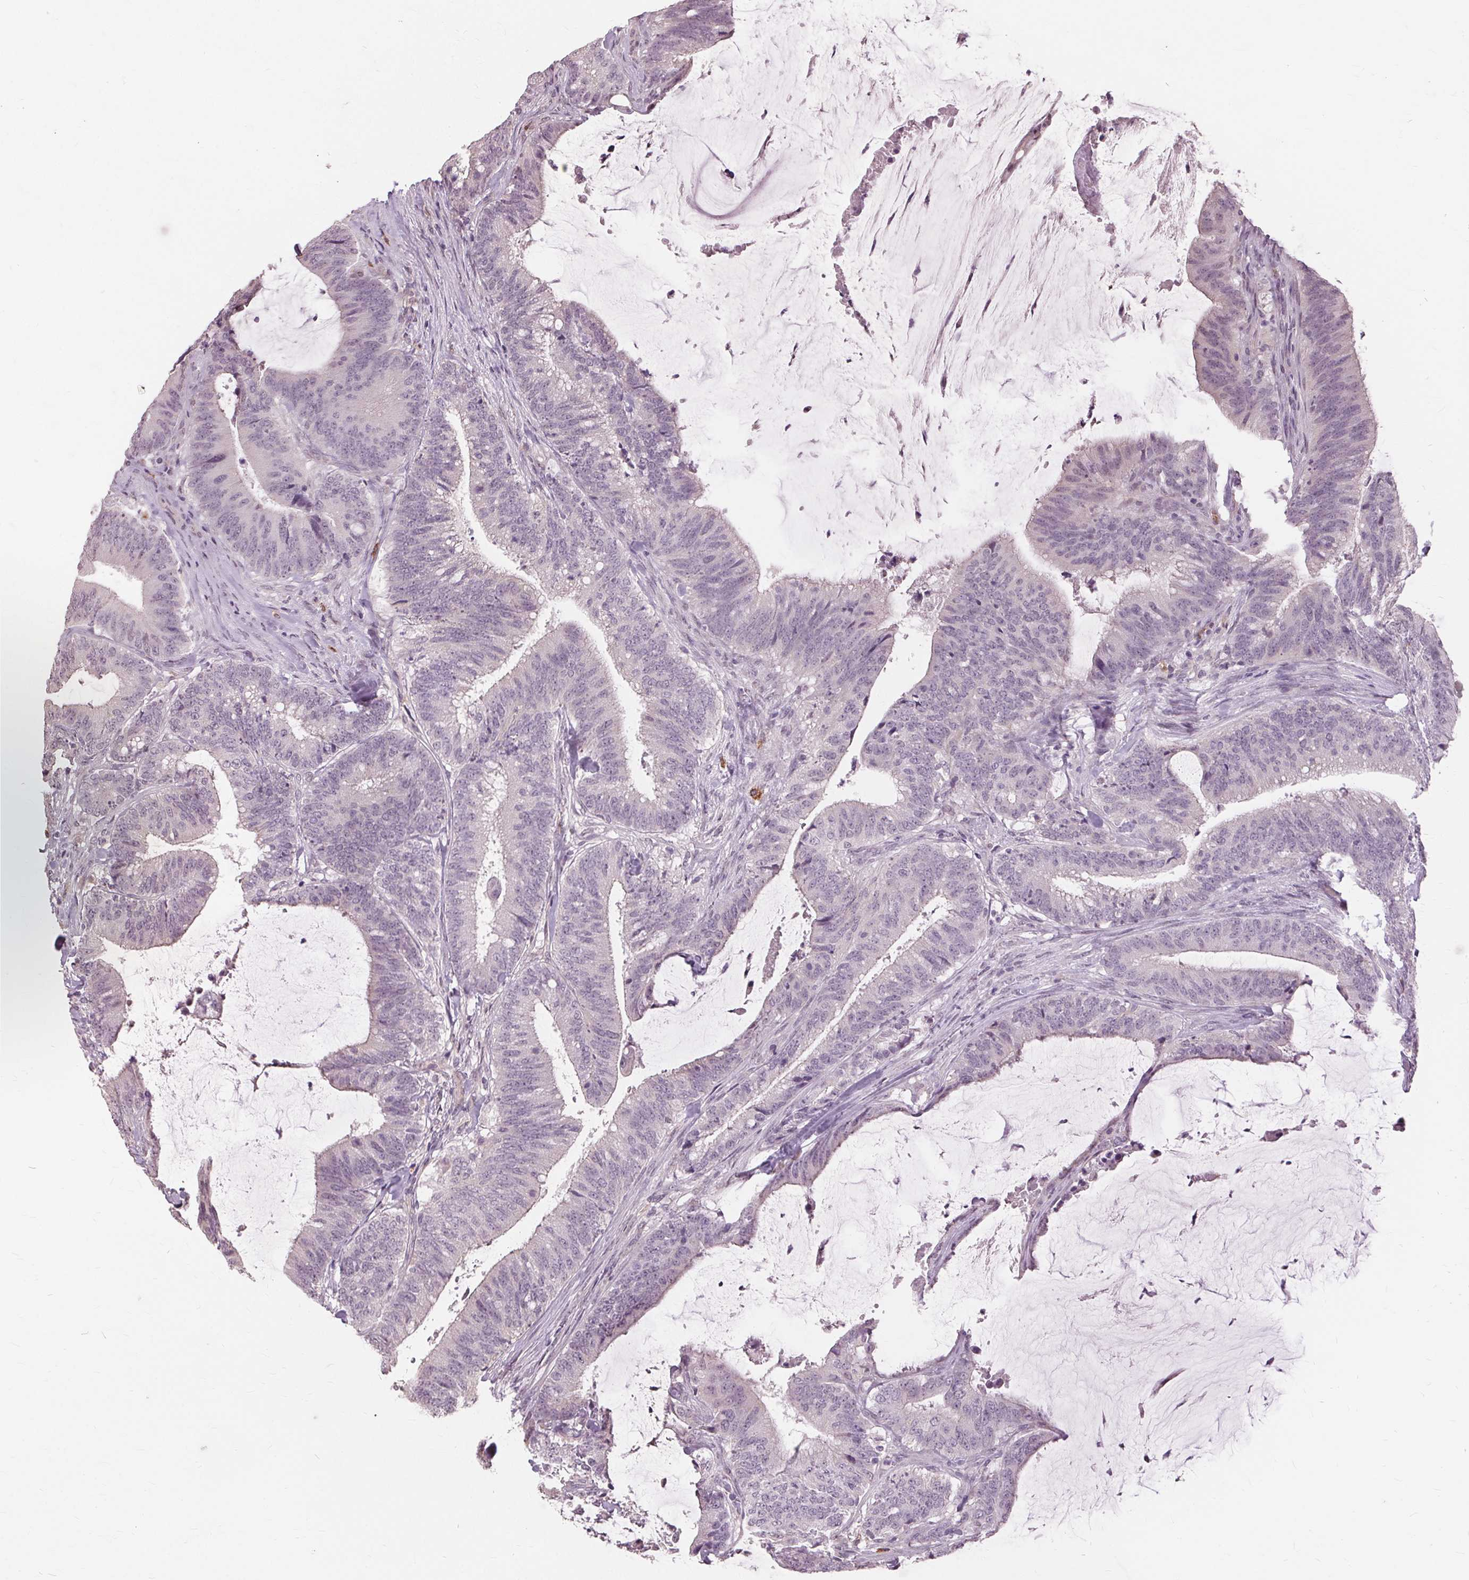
{"staining": {"intensity": "negative", "quantity": "none", "location": "none"}, "tissue": "colorectal cancer", "cell_type": "Tumor cells", "image_type": "cancer", "snomed": [{"axis": "morphology", "description": "Adenocarcinoma, NOS"}, {"axis": "topography", "description": "Colon"}], "caption": "Immunohistochemistry (IHC) photomicrograph of neoplastic tissue: colorectal cancer stained with DAB (3,3'-diaminobenzidine) reveals no significant protein expression in tumor cells.", "gene": "SIGLEC6", "patient": {"sex": "female", "age": 43}}